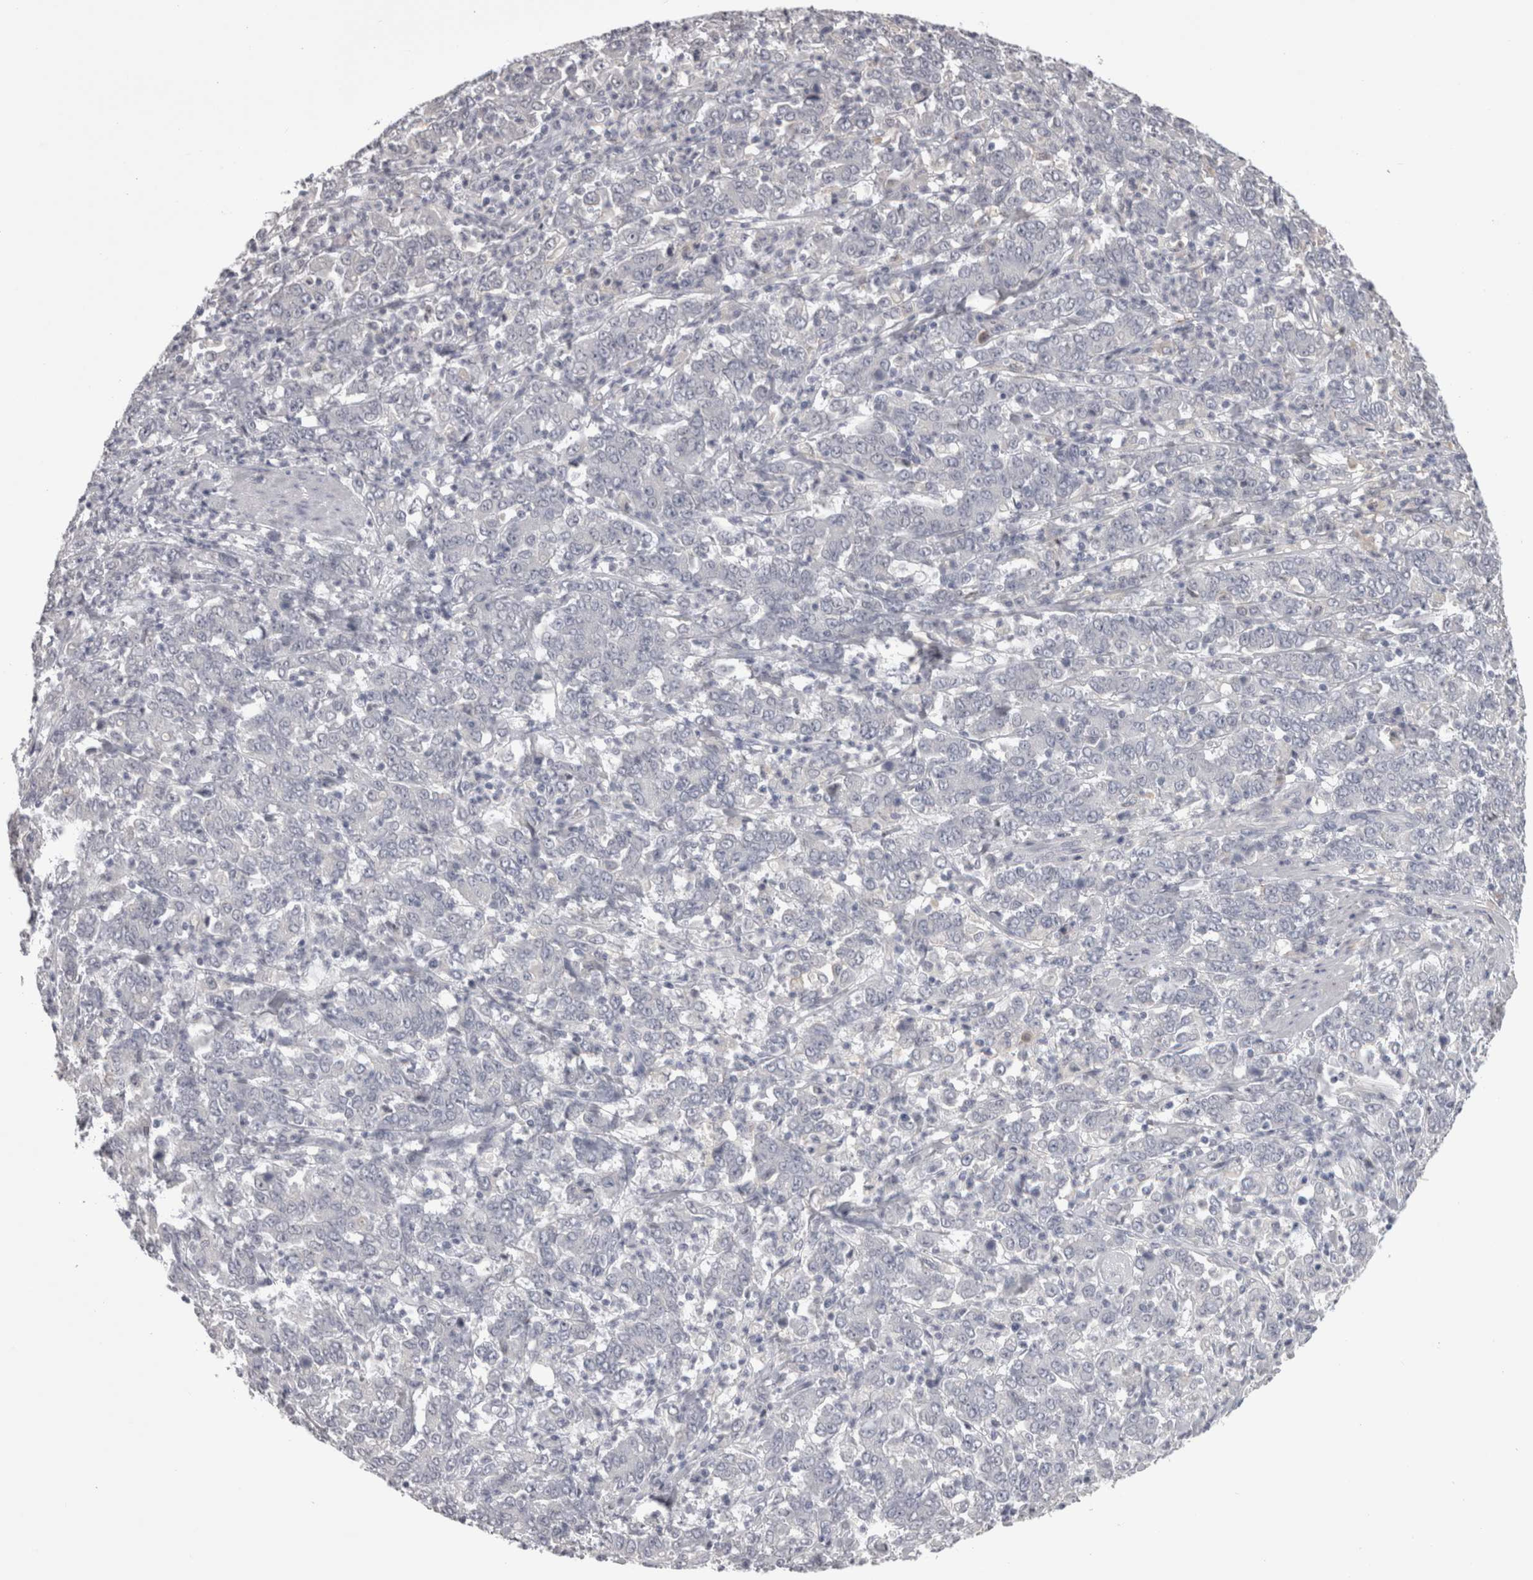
{"staining": {"intensity": "negative", "quantity": "none", "location": "none"}, "tissue": "stomach cancer", "cell_type": "Tumor cells", "image_type": "cancer", "snomed": [{"axis": "morphology", "description": "Adenocarcinoma, NOS"}, {"axis": "topography", "description": "Stomach, lower"}], "caption": "Stomach cancer was stained to show a protein in brown. There is no significant positivity in tumor cells. Brightfield microscopy of IHC stained with DAB (brown) and hematoxylin (blue), captured at high magnification.", "gene": "SAA4", "patient": {"sex": "female", "age": 71}}